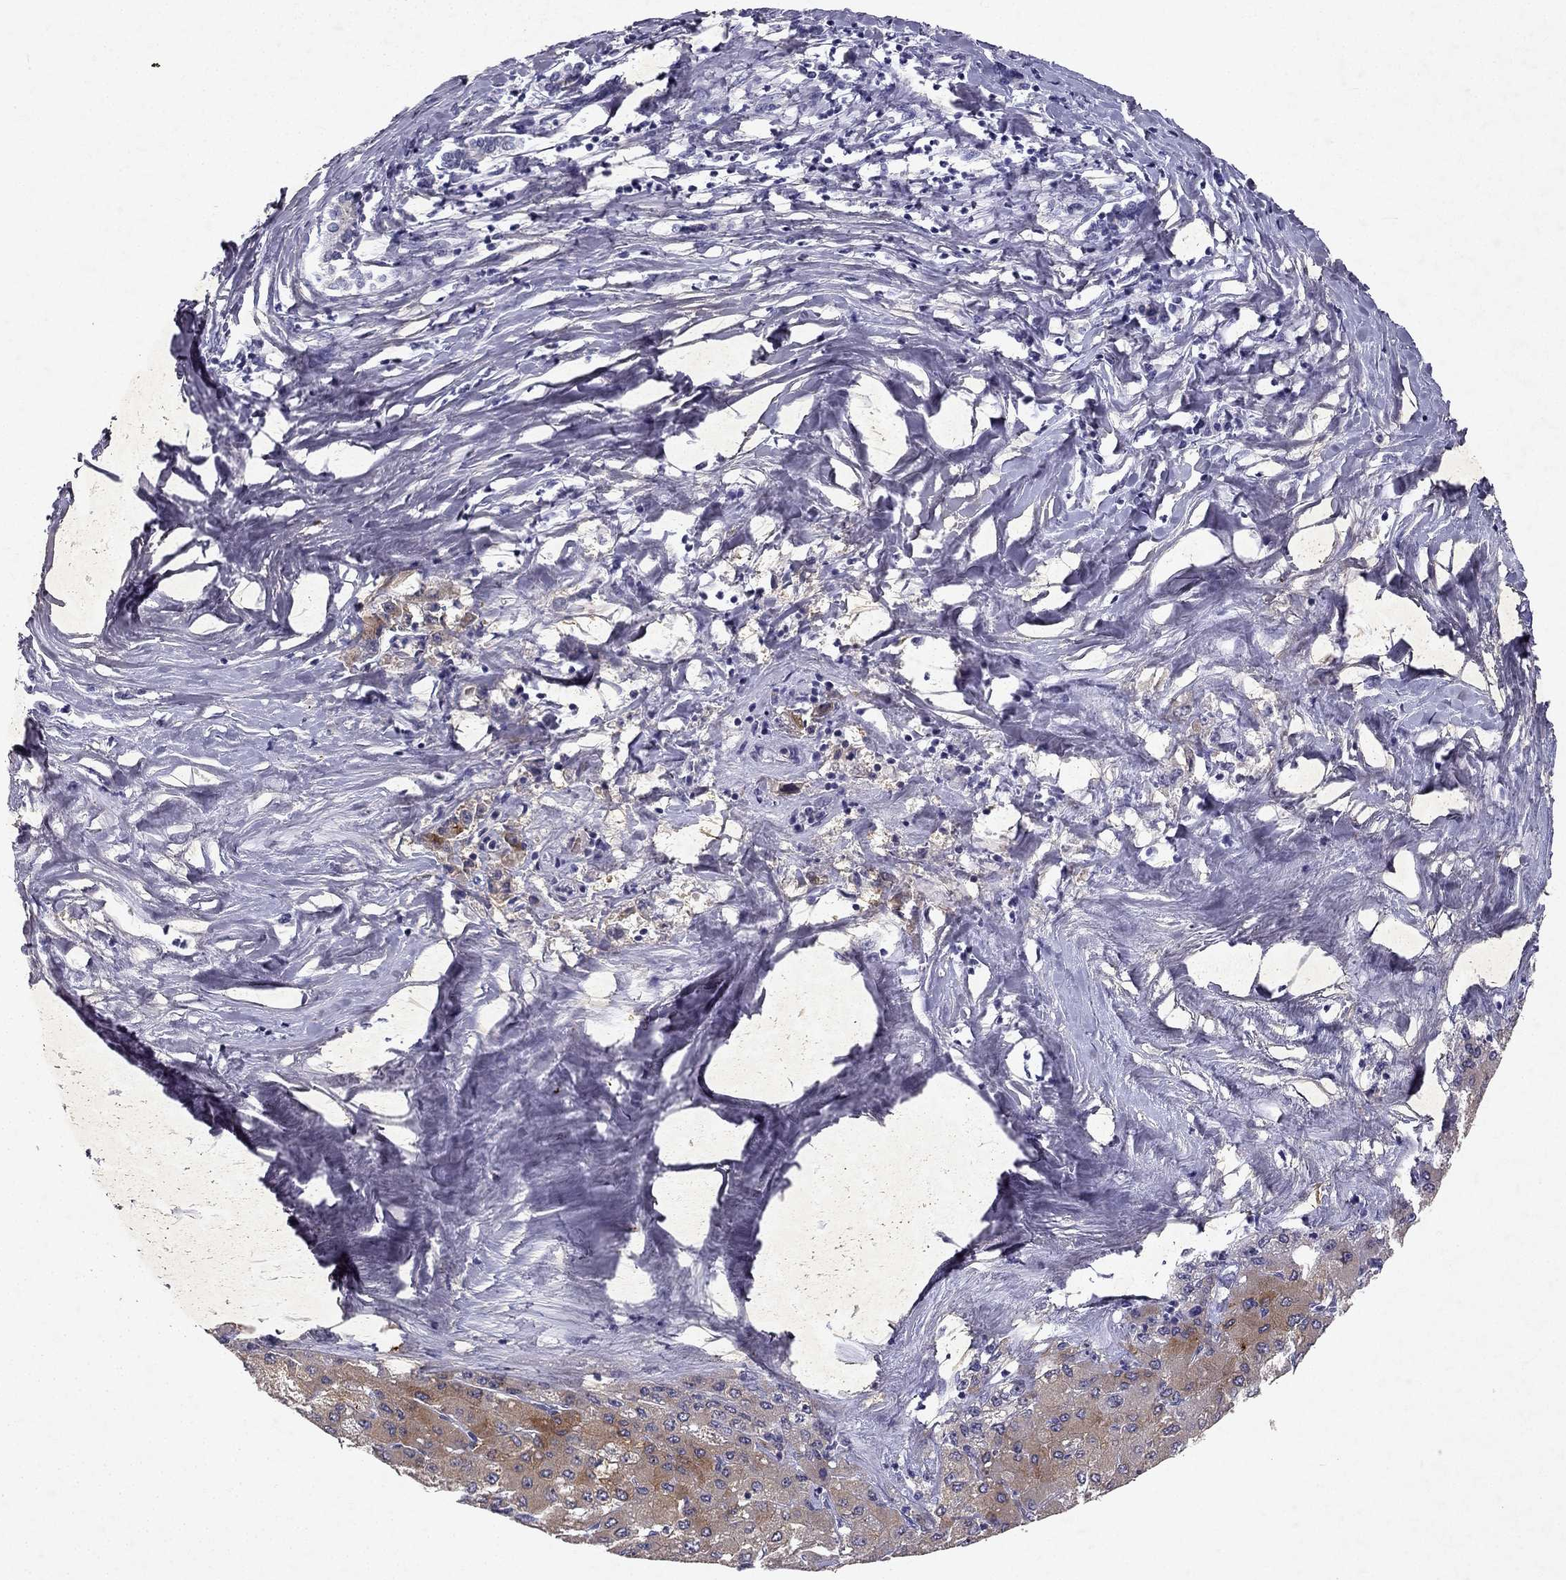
{"staining": {"intensity": "moderate", "quantity": "25%-75%", "location": "cytoplasmic/membranous"}, "tissue": "liver cancer", "cell_type": "Tumor cells", "image_type": "cancer", "snomed": [{"axis": "morphology", "description": "Carcinoma, Hepatocellular, NOS"}, {"axis": "topography", "description": "Liver"}], "caption": "DAB (3,3'-diaminobenzidine) immunohistochemical staining of liver cancer reveals moderate cytoplasmic/membranous protein staining in about 25%-75% of tumor cells.", "gene": "SLC6A4", "patient": {"sex": "male", "age": 40}}